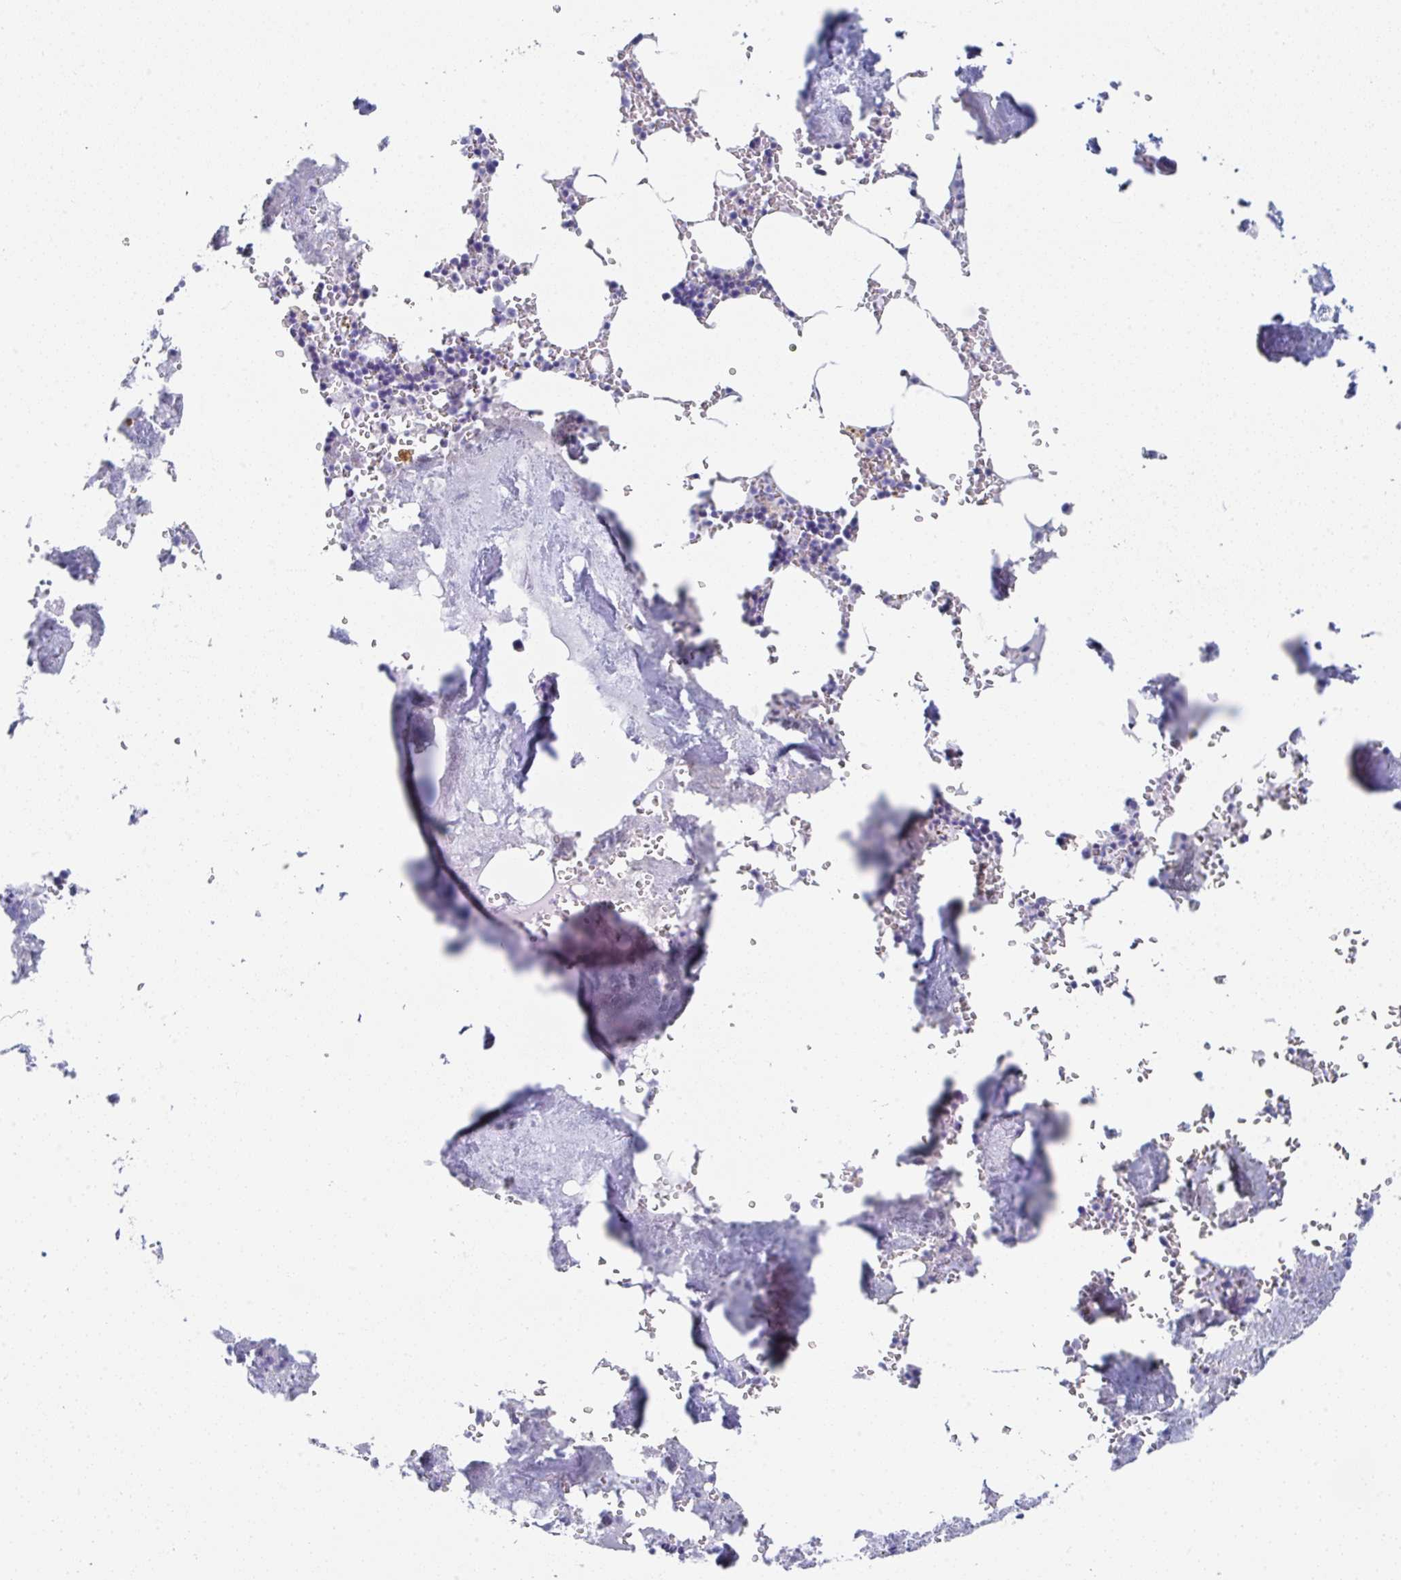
{"staining": {"intensity": "negative", "quantity": "none", "location": "none"}, "tissue": "bone marrow", "cell_type": "Hematopoietic cells", "image_type": "normal", "snomed": [{"axis": "morphology", "description": "Normal tissue, NOS"}, {"axis": "topography", "description": "Bone marrow"}], "caption": "Immunohistochemical staining of normal bone marrow shows no significant staining in hematopoietic cells. (DAB (3,3'-diaminobenzidine) immunohistochemistry (IHC) with hematoxylin counter stain).", "gene": "TNFRSF8", "patient": {"sex": "male", "age": 54}}